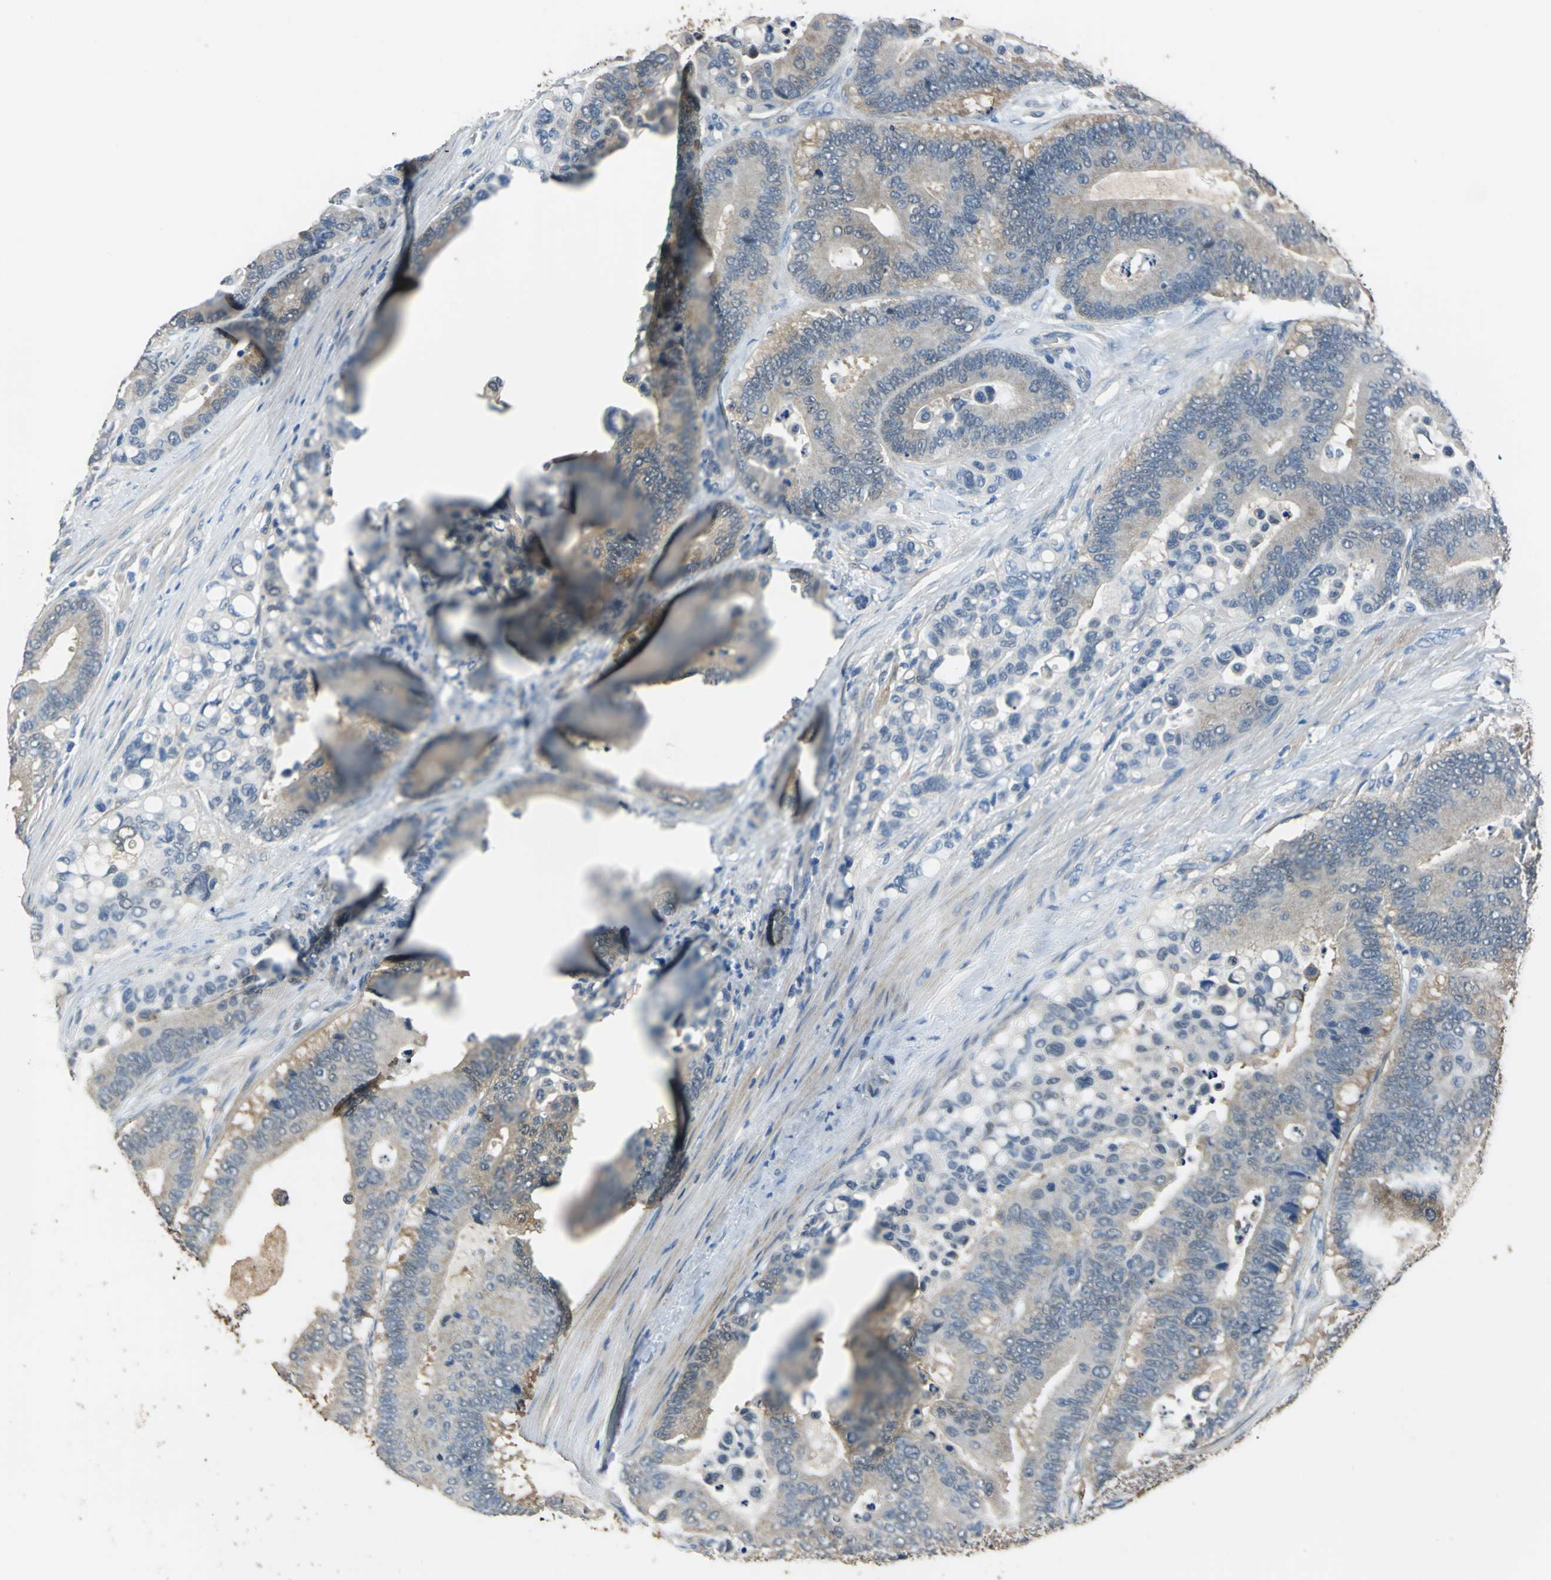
{"staining": {"intensity": "moderate", "quantity": ">75%", "location": "cytoplasmic/membranous"}, "tissue": "colorectal cancer", "cell_type": "Tumor cells", "image_type": "cancer", "snomed": [{"axis": "morphology", "description": "Normal tissue, NOS"}, {"axis": "morphology", "description": "Adenocarcinoma, NOS"}, {"axis": "topography", "description": "Colon"}], "caption": "Moderate cytoplasmic/membranous staining for a protein is identified in about >75% of tumor cells of adenocarcinoma (colorectal) using immunohistochemistry.", "gene": "FKBP4", "patient": {"sex": "male", "age": 82}}